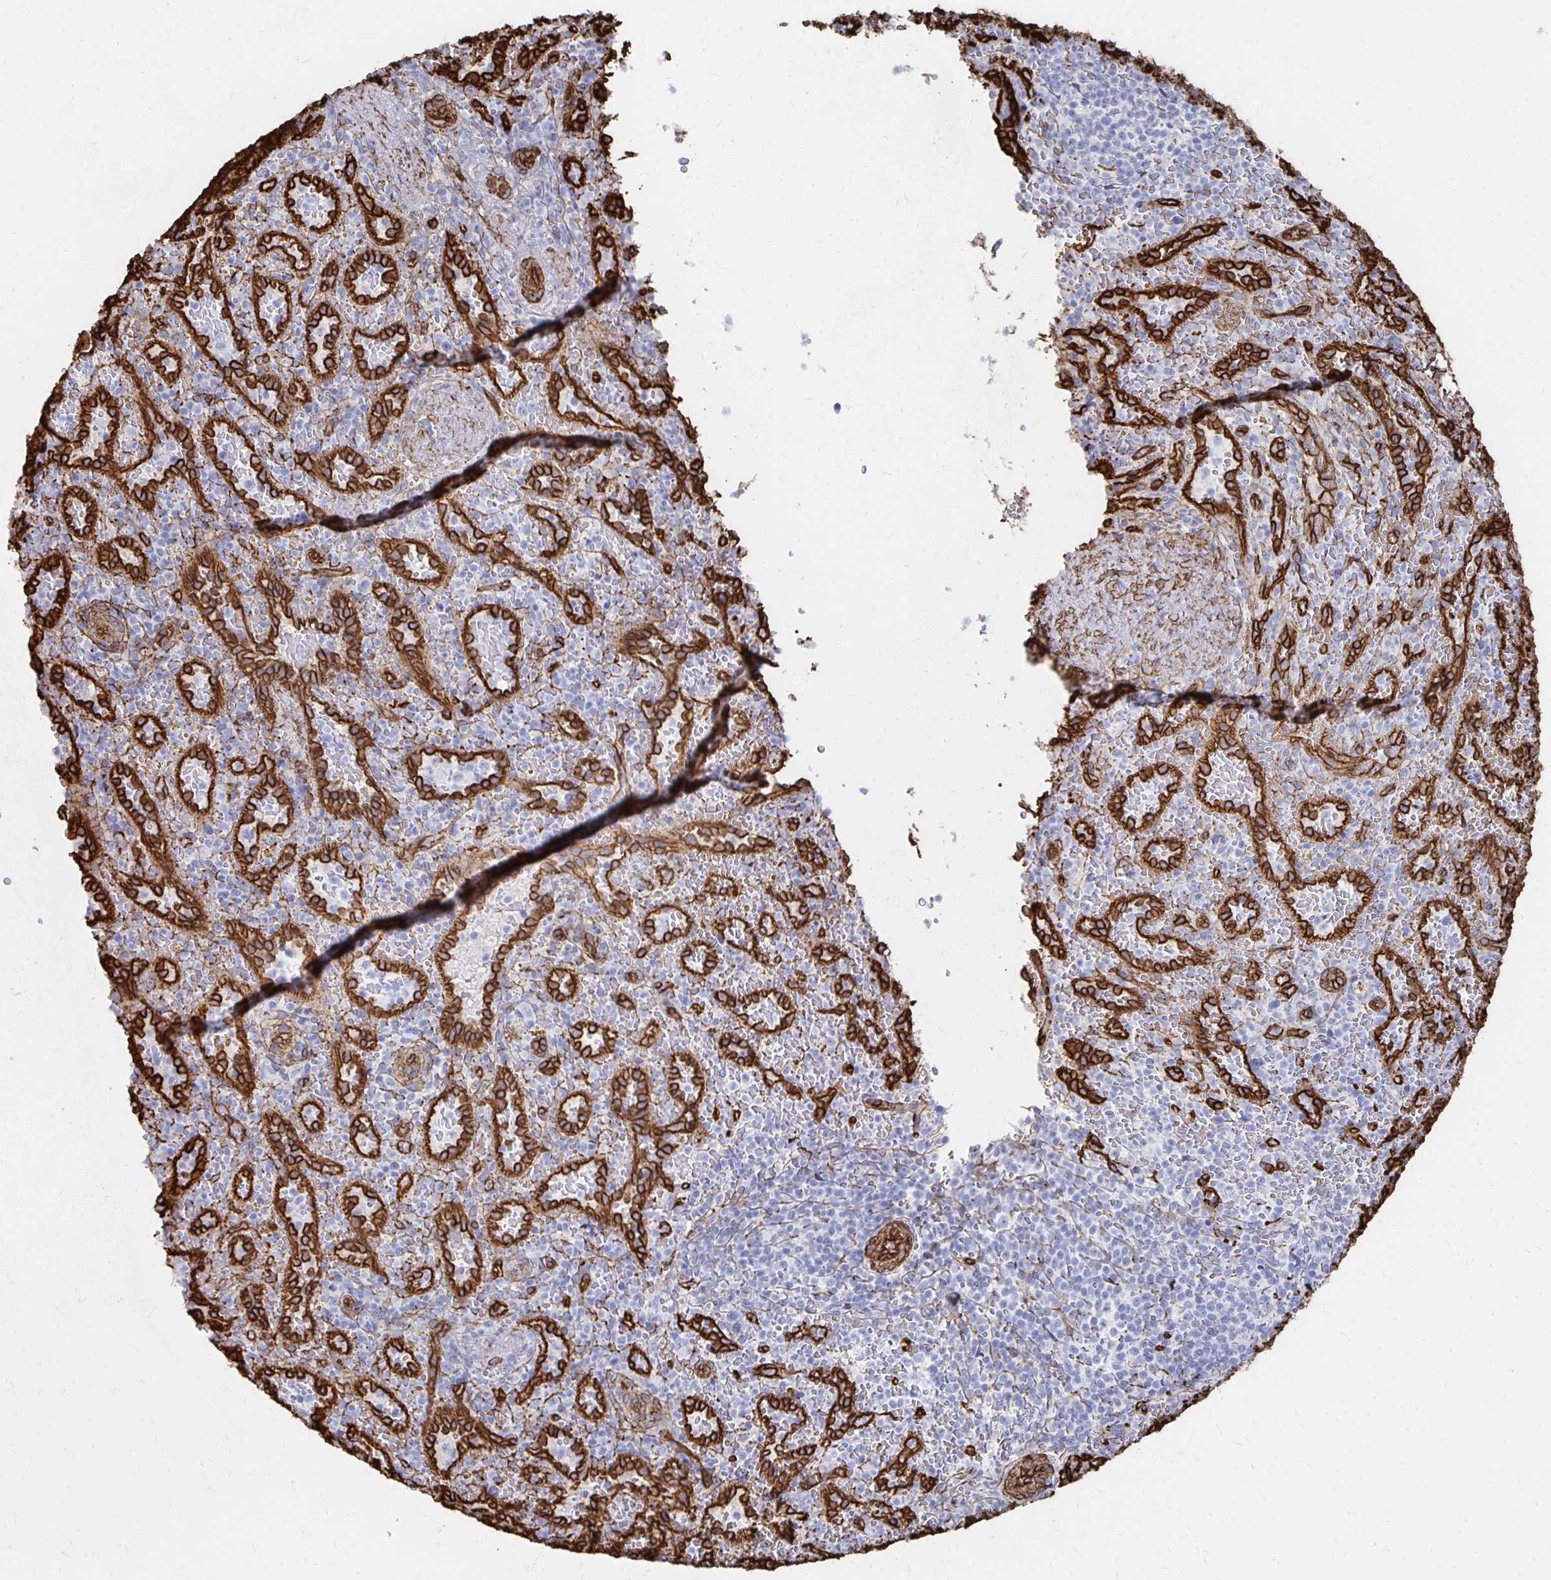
{"staining": {"intensity": "negative", "quantity": "none", "location": "none"}, "tissue": "spleen", "cell_type": "Cells in red pulp", "image_type": "normal", "snomed": [{"axis": "morphology", "description": "Normal tissue, NOS"}, {"axis": "topography", "description": "Spleen"}], "caption": "The image demonstrates no staining of cells in red pulp in normal spleen. Brightfield microscopy of immunohistochemistry (IHC) stained with DAB (brown) and hematoxylin (blue), captured at high magnification.", "gene": "VIPR2", "patient": {"sex": "female", "age": 50}}